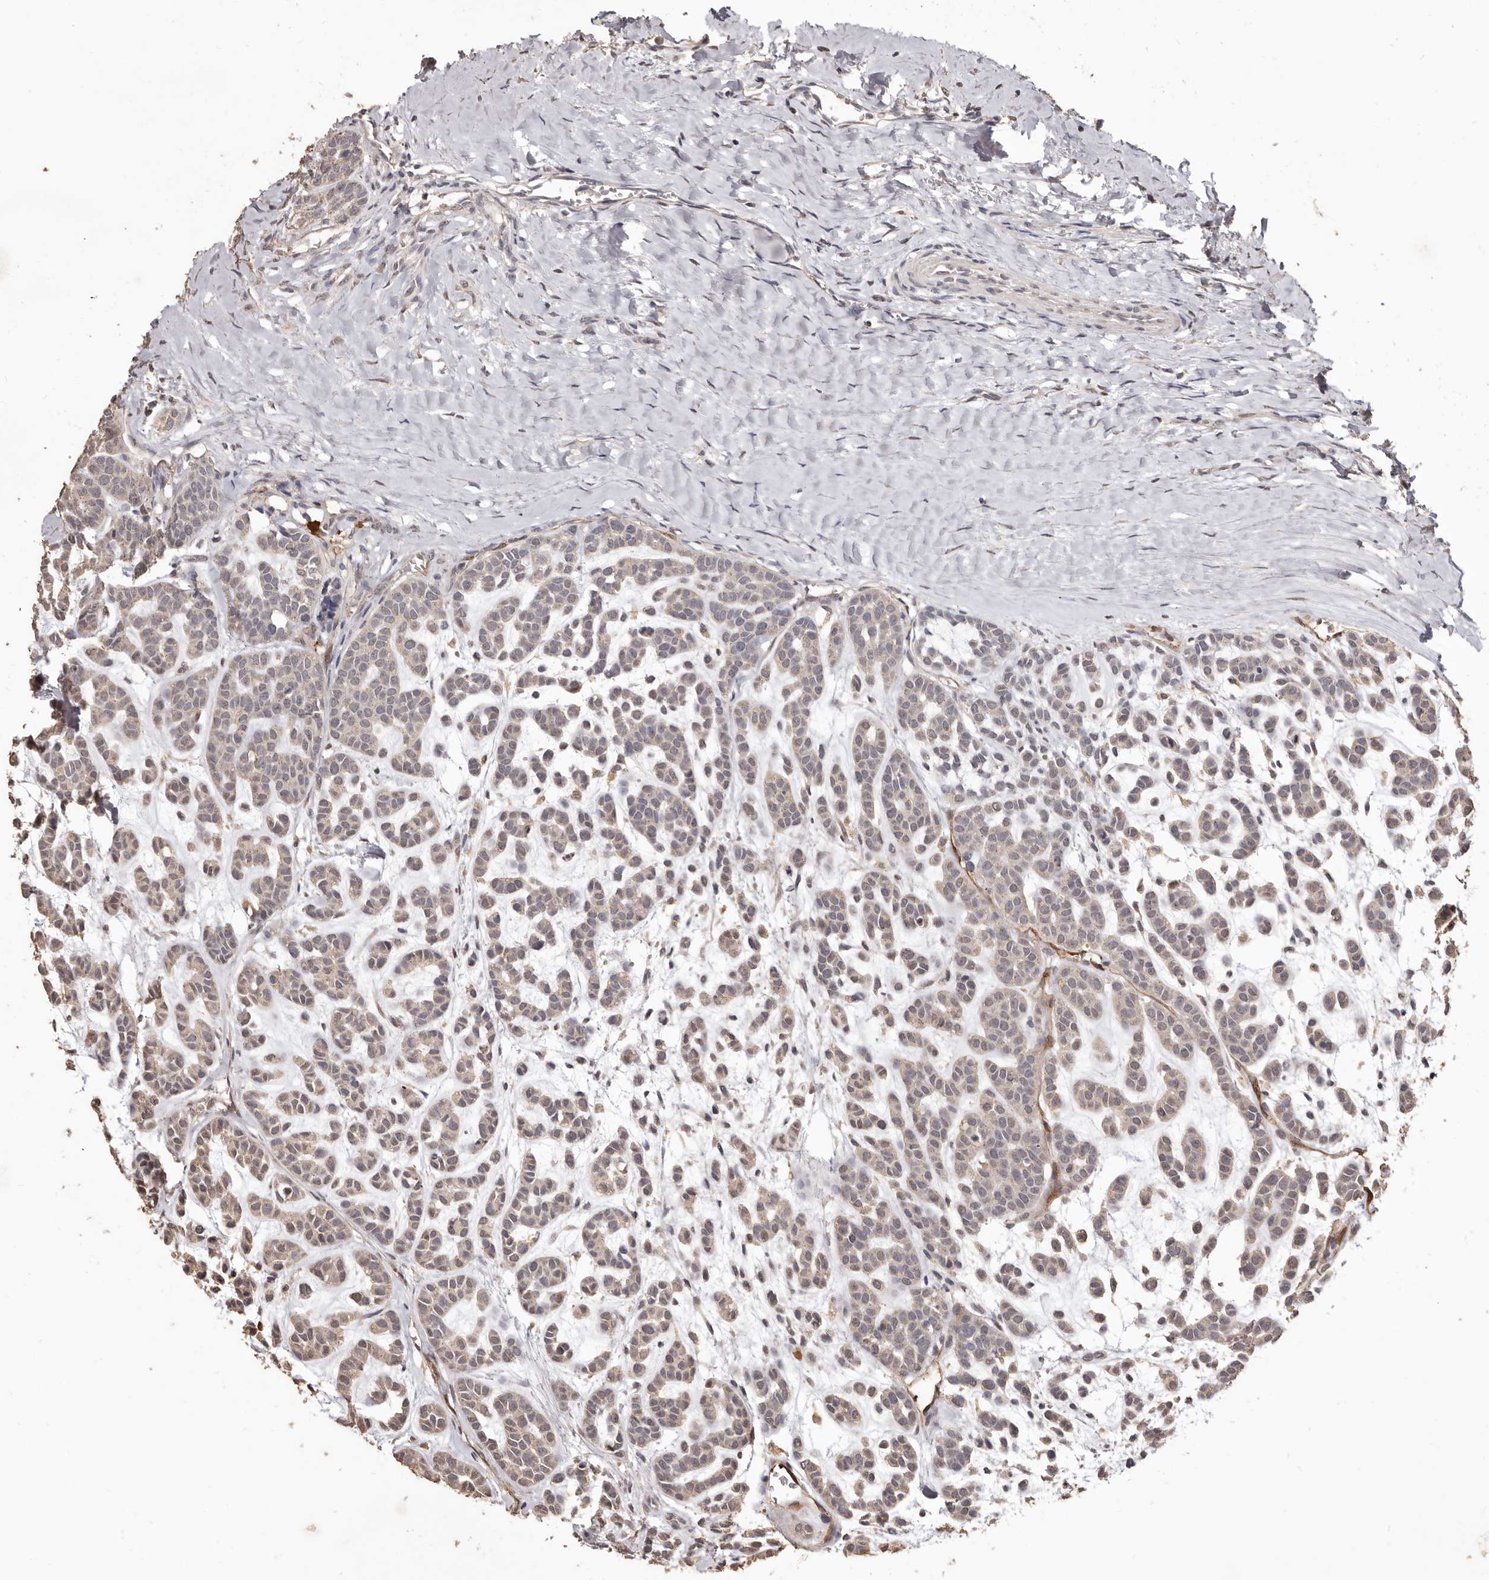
{"staining": {"intensity": "weak", "quantity": "<25%", "location": "cytoplasmic/membranous"}, "tissue": "head and neck cancer", "cell_type": "Tumor cells", "image_type": "cancer", "snomed": [{"axis": "morphology", "description": "Adenocarcinoma, NOS"}, {"axis": "morphology", "description": "Adenoma, NOS"}, {"axis": "topography", "description": "Head-Neck"}], "caption": "High power microscopy micrograph of an immunohistochemistry (IHC) photomicrograph of head and neck cancer (adenocarcinoma), revealing no significant staining in tumor cells.", "gene": "INAVA", "patient": {"sex": "female", "age": 55}}